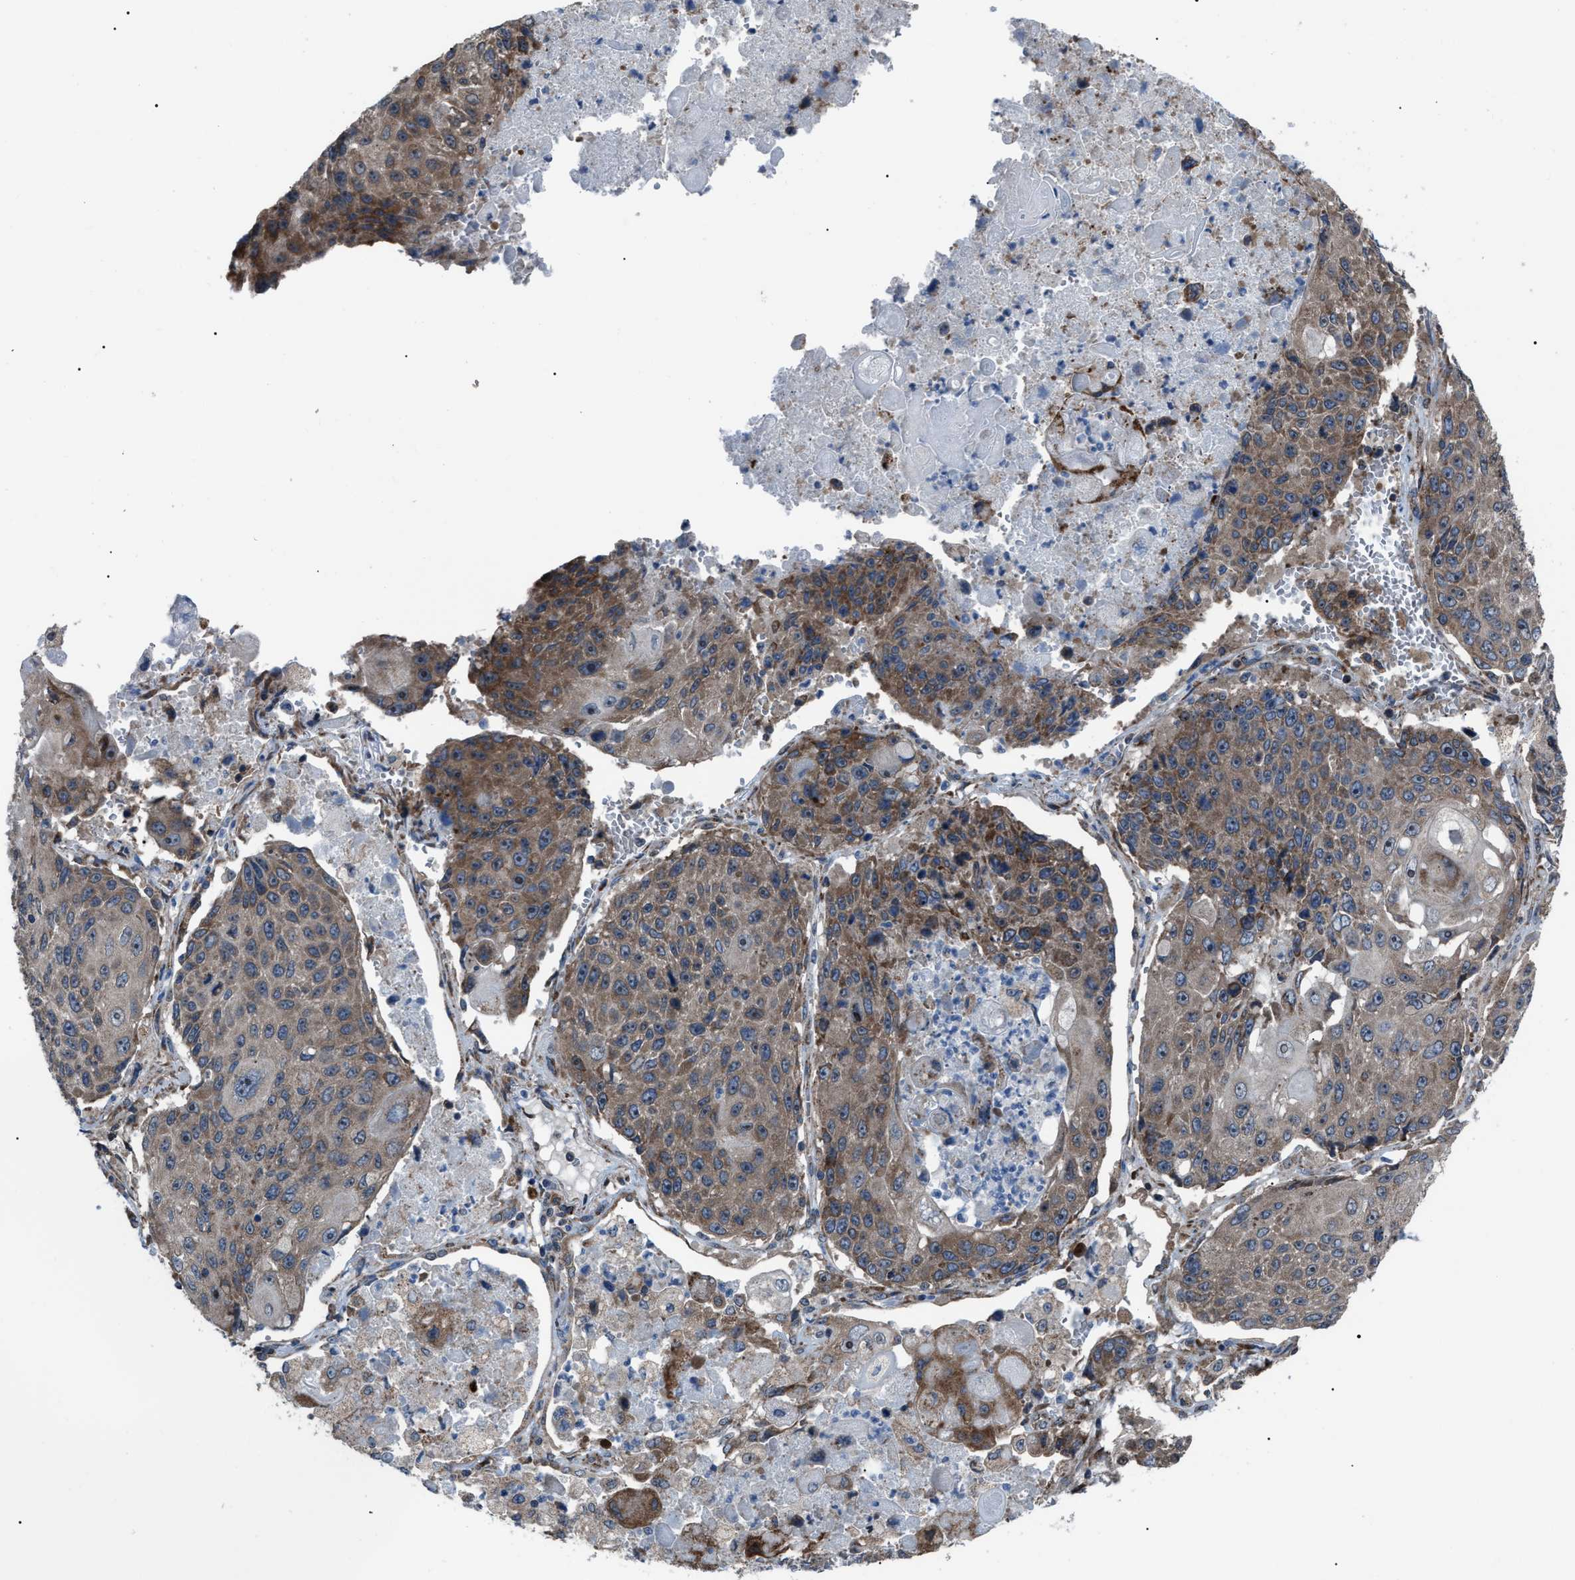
{"staining": {"intensity": "moderate", "quantity": ">75%", "location": "cytoplasmic/membranous"}, "tissue": "lung cancer", "cell_type": "Tumor cells", "image_type": "cancer", "snomed": [{"axis": "morphology", "description": "Squamous cell carcinoma, NOS"}, {"axis": "topography", "description": "Lung"}], "caption": "Lung squamous cell carcinoma tissue reveals moderate cytoplasmic/membranous expression in about >75% of tumor cells, visualized by immunohistochemistry.", "gene": "AGO2", "patient": {"sex": "male", "age": 61}}